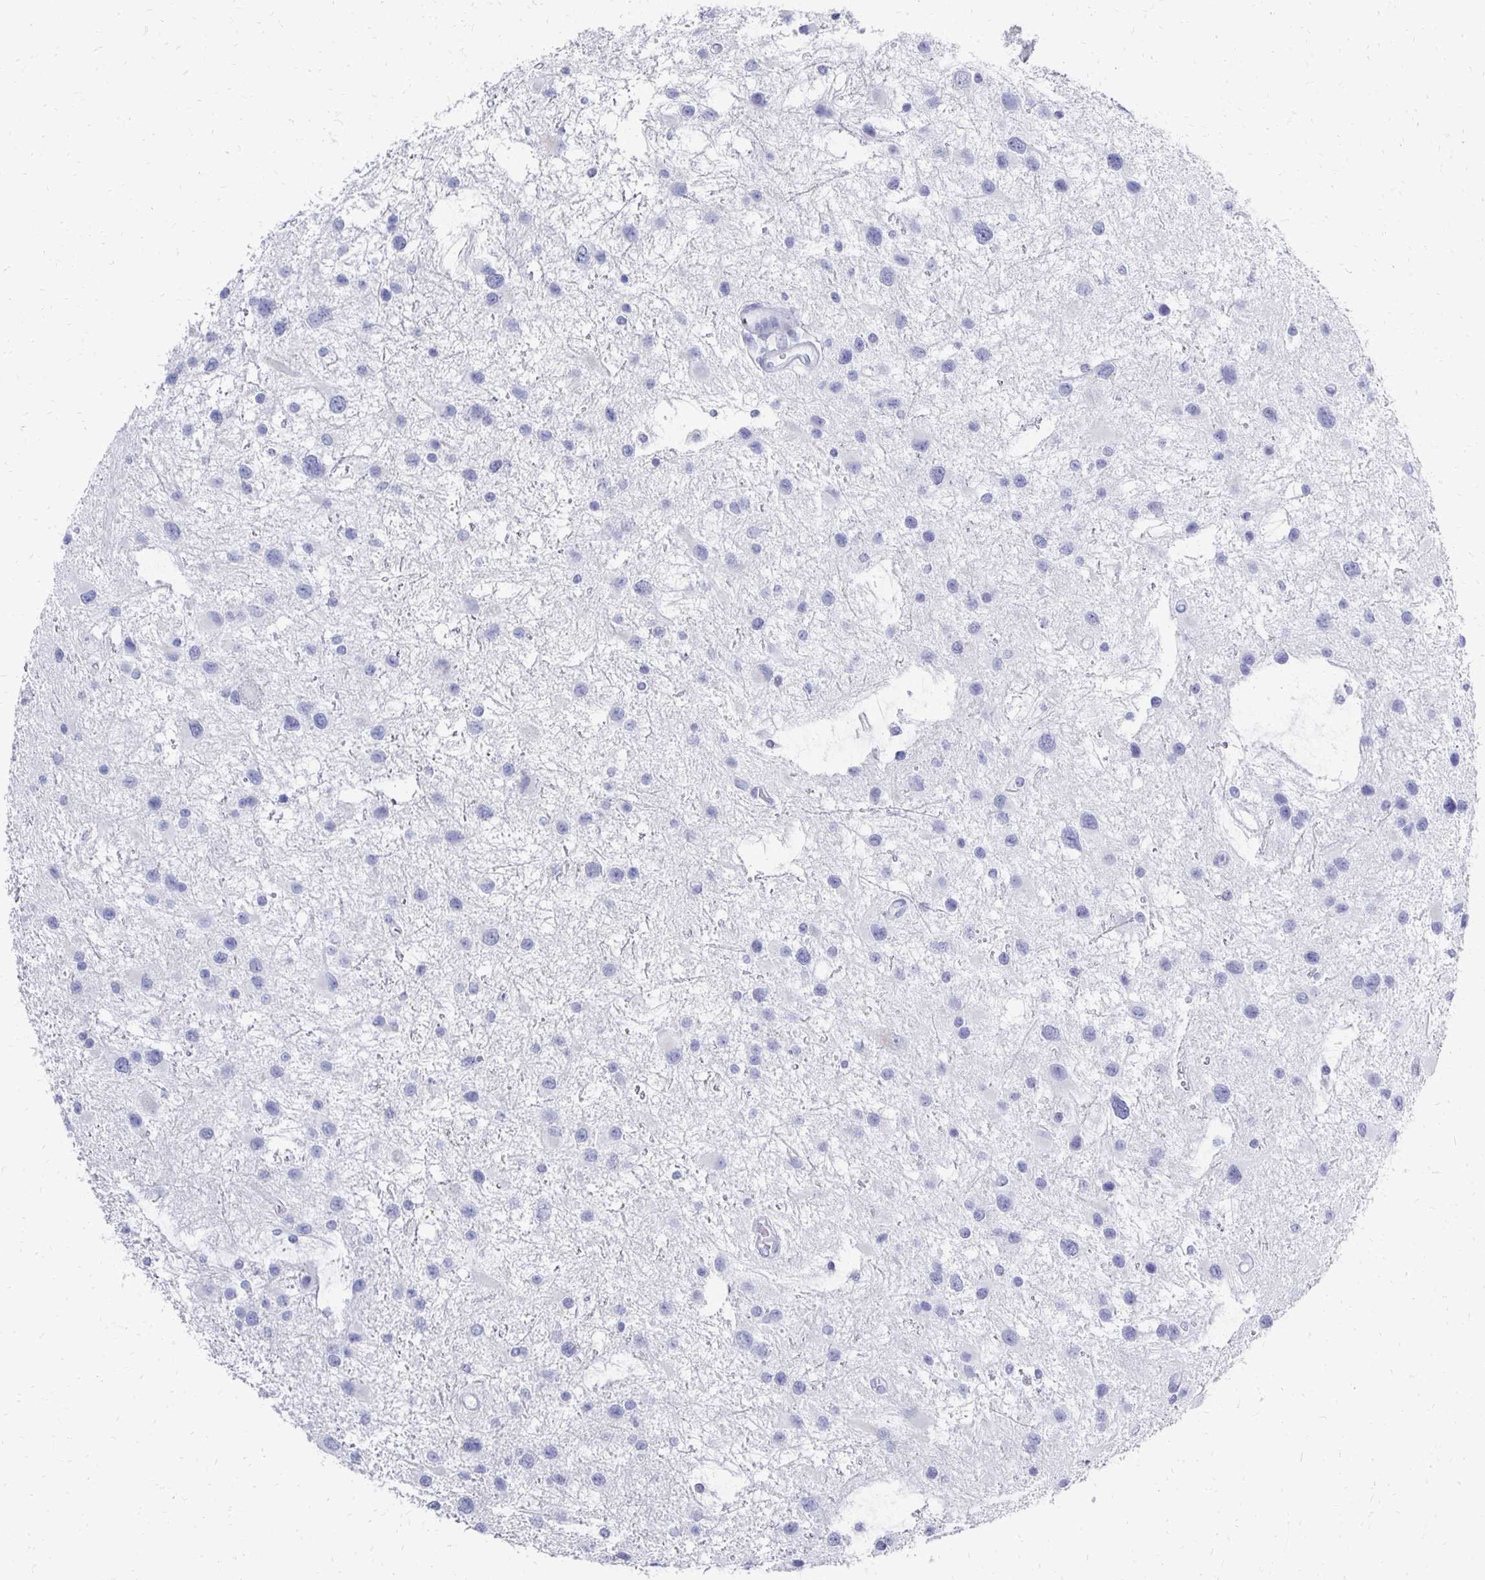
{"staining": {"intensity": "negative", "quantity": "none", "location": "none"}, "tissue": "glioma", "cell_type": "Tumor cells", "image_type": "cancer", "snomed": [{"axis": "morphology", "description": "Glioma, malignant, Low grade"}, {"axis": "topography", "description": "Brain"}], "caption": "Tumor cells show no significant protein expression in malignant low-grade glioma.", "gene": "SYCP3", "patient": {"sex": "female", "age": 32}}